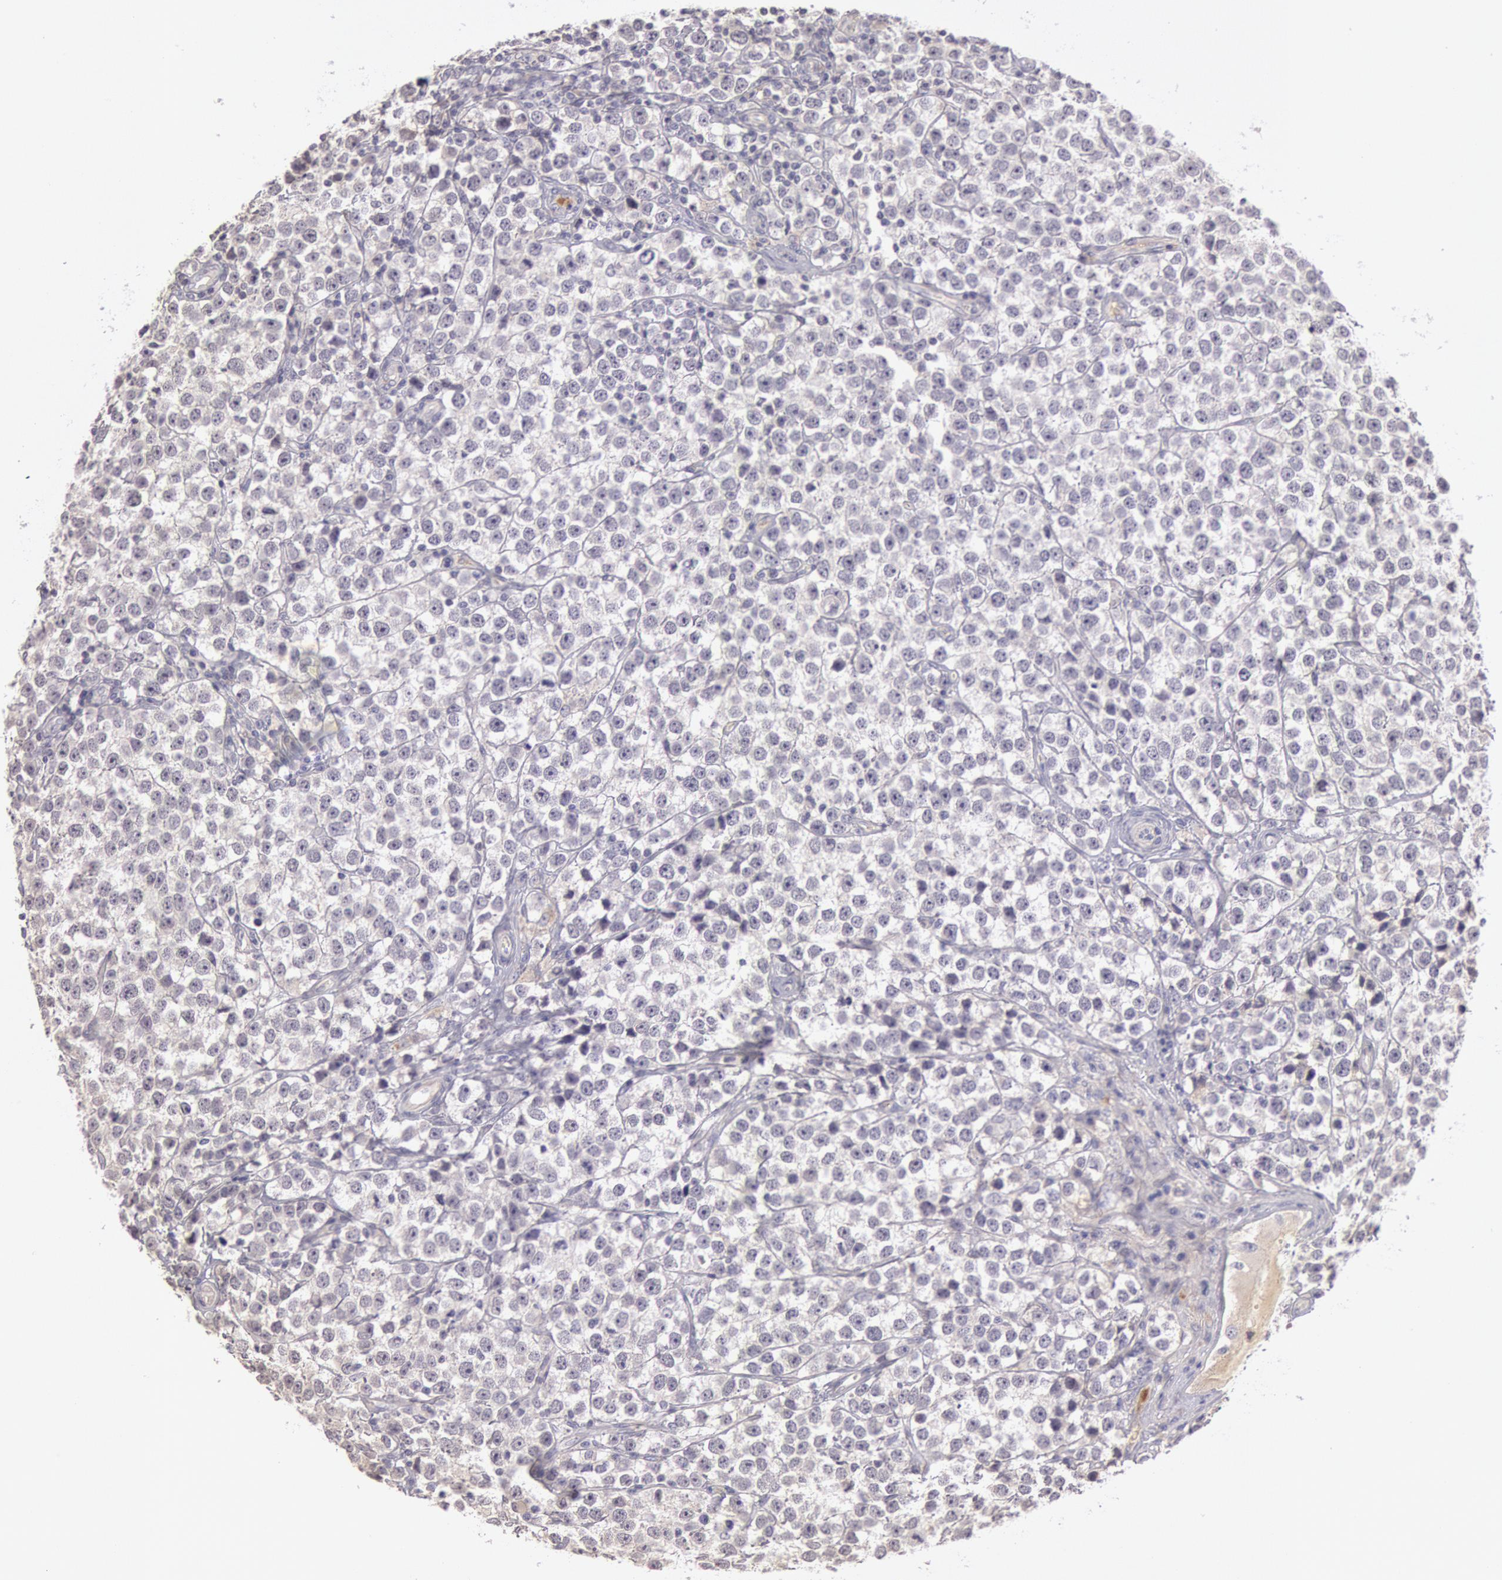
{"staining": {"intensity": "negative", "quantity": "none", "location": "none"}, "tissue": "testis cancer", "cell_type": "Tumor cells", "image_type": "cancer", "snomed": [{"axis": "morphology", "description": "Seminoma, NOS"}, {"axis": "topography", "description": "Testis"}], "caption": "DAB immunohistochemical staining of human testis cancer (seminoma) exhibits no significant staining in tumor cells.", "gene": "C1R", "patient": {"sex": "male", "age": 25}}